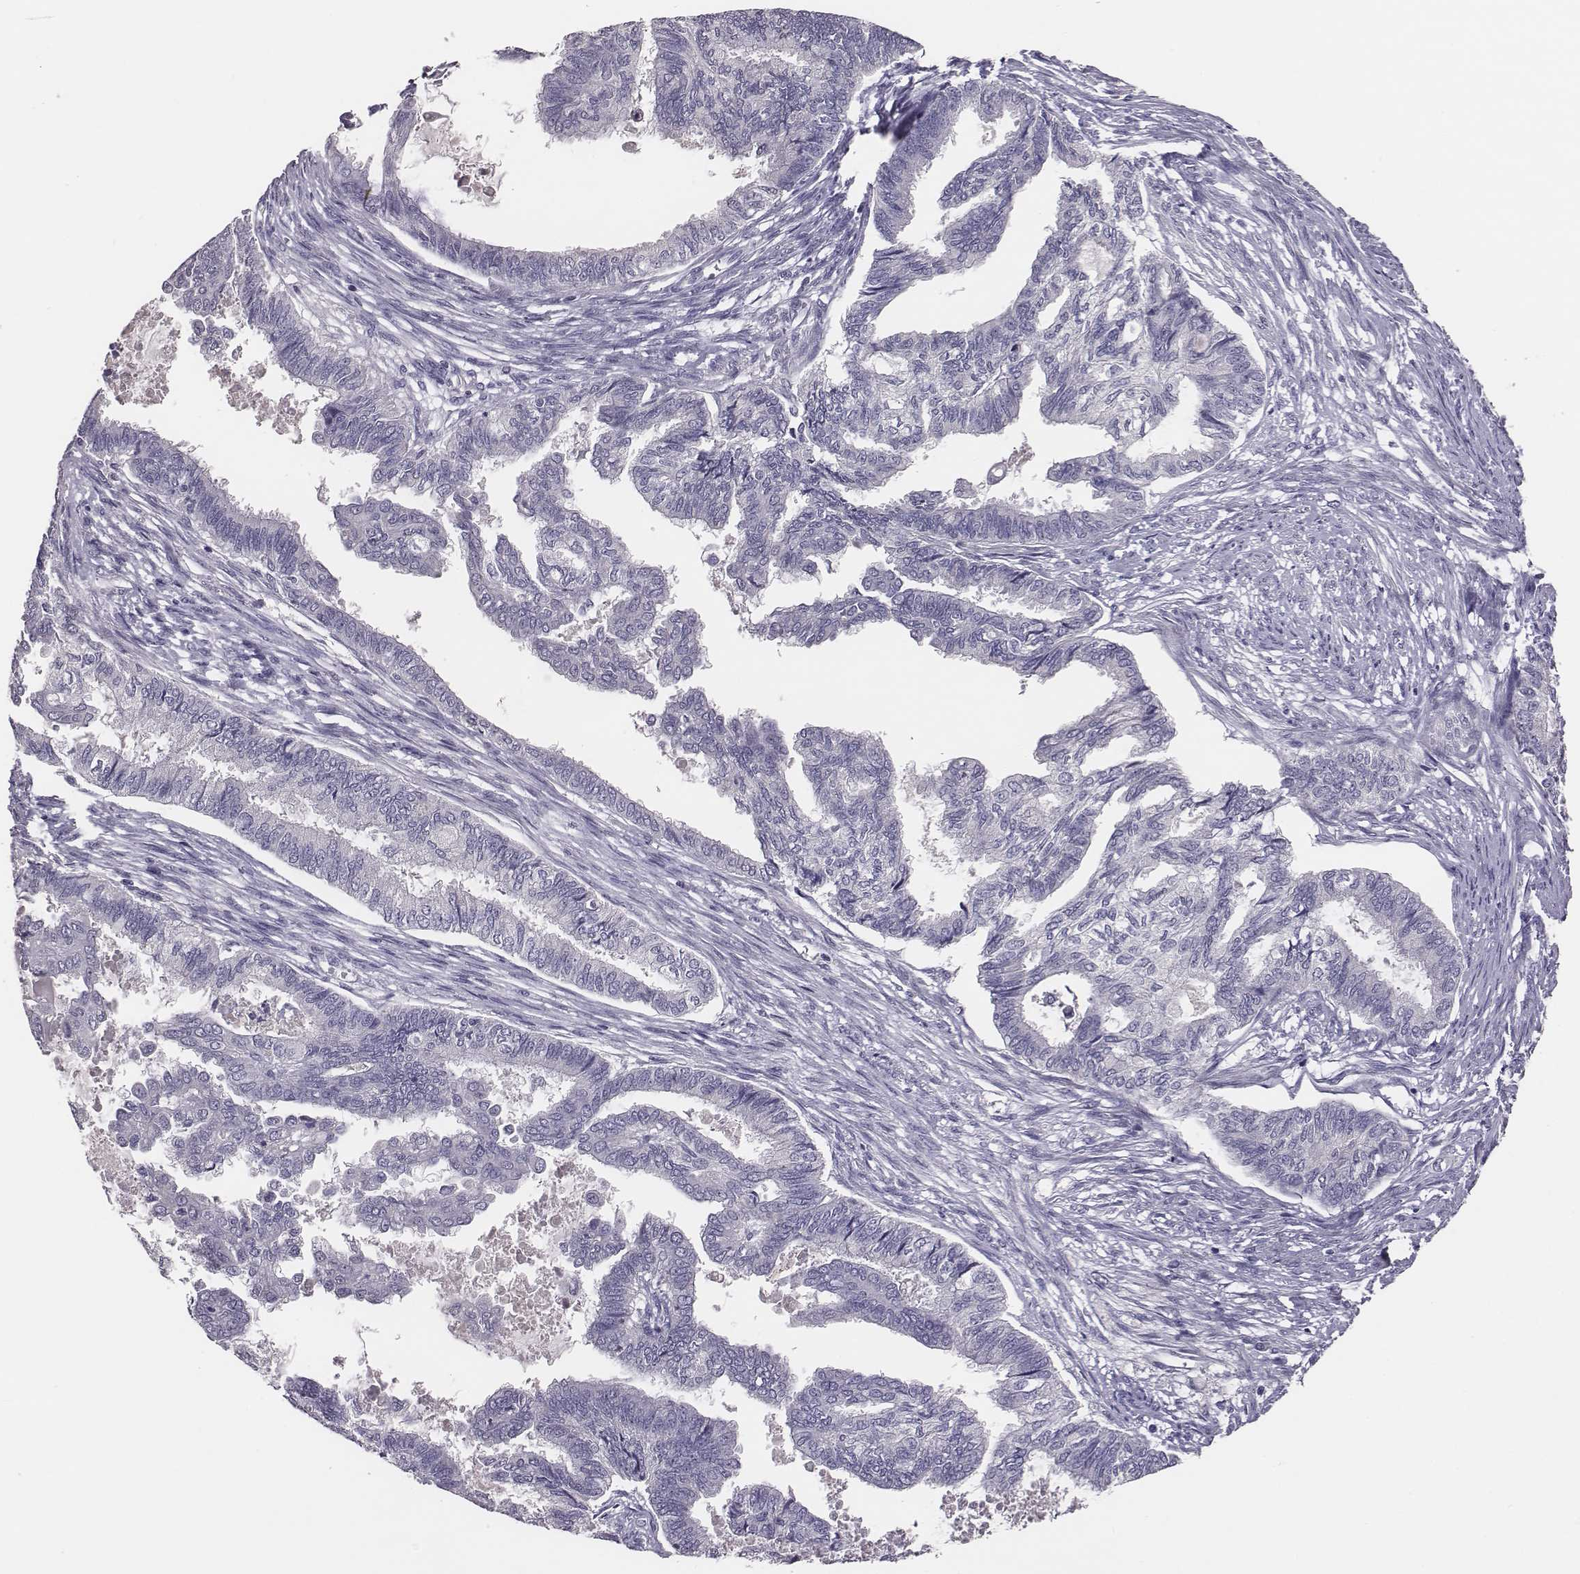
{"staining": {"intensity": "negative", "quantity": "none", "location": "none"}, "tissue": "endometrial cancer", "cell_type": "Tumor cells", "image_type": "cancer", "snomed": [{"axis": "morphology", "description": "Adenocarcinoma, NOS"}, {"axis": "topography", "description": "Endometrium"}], "caption": "Human adenocarcinoma (endometrial) stained for a protein using immunohistochemistry (IHC) reveals no expression in tumor cells.", "gene": "EN1", "patient": {"sex": "female", "age": 86}}